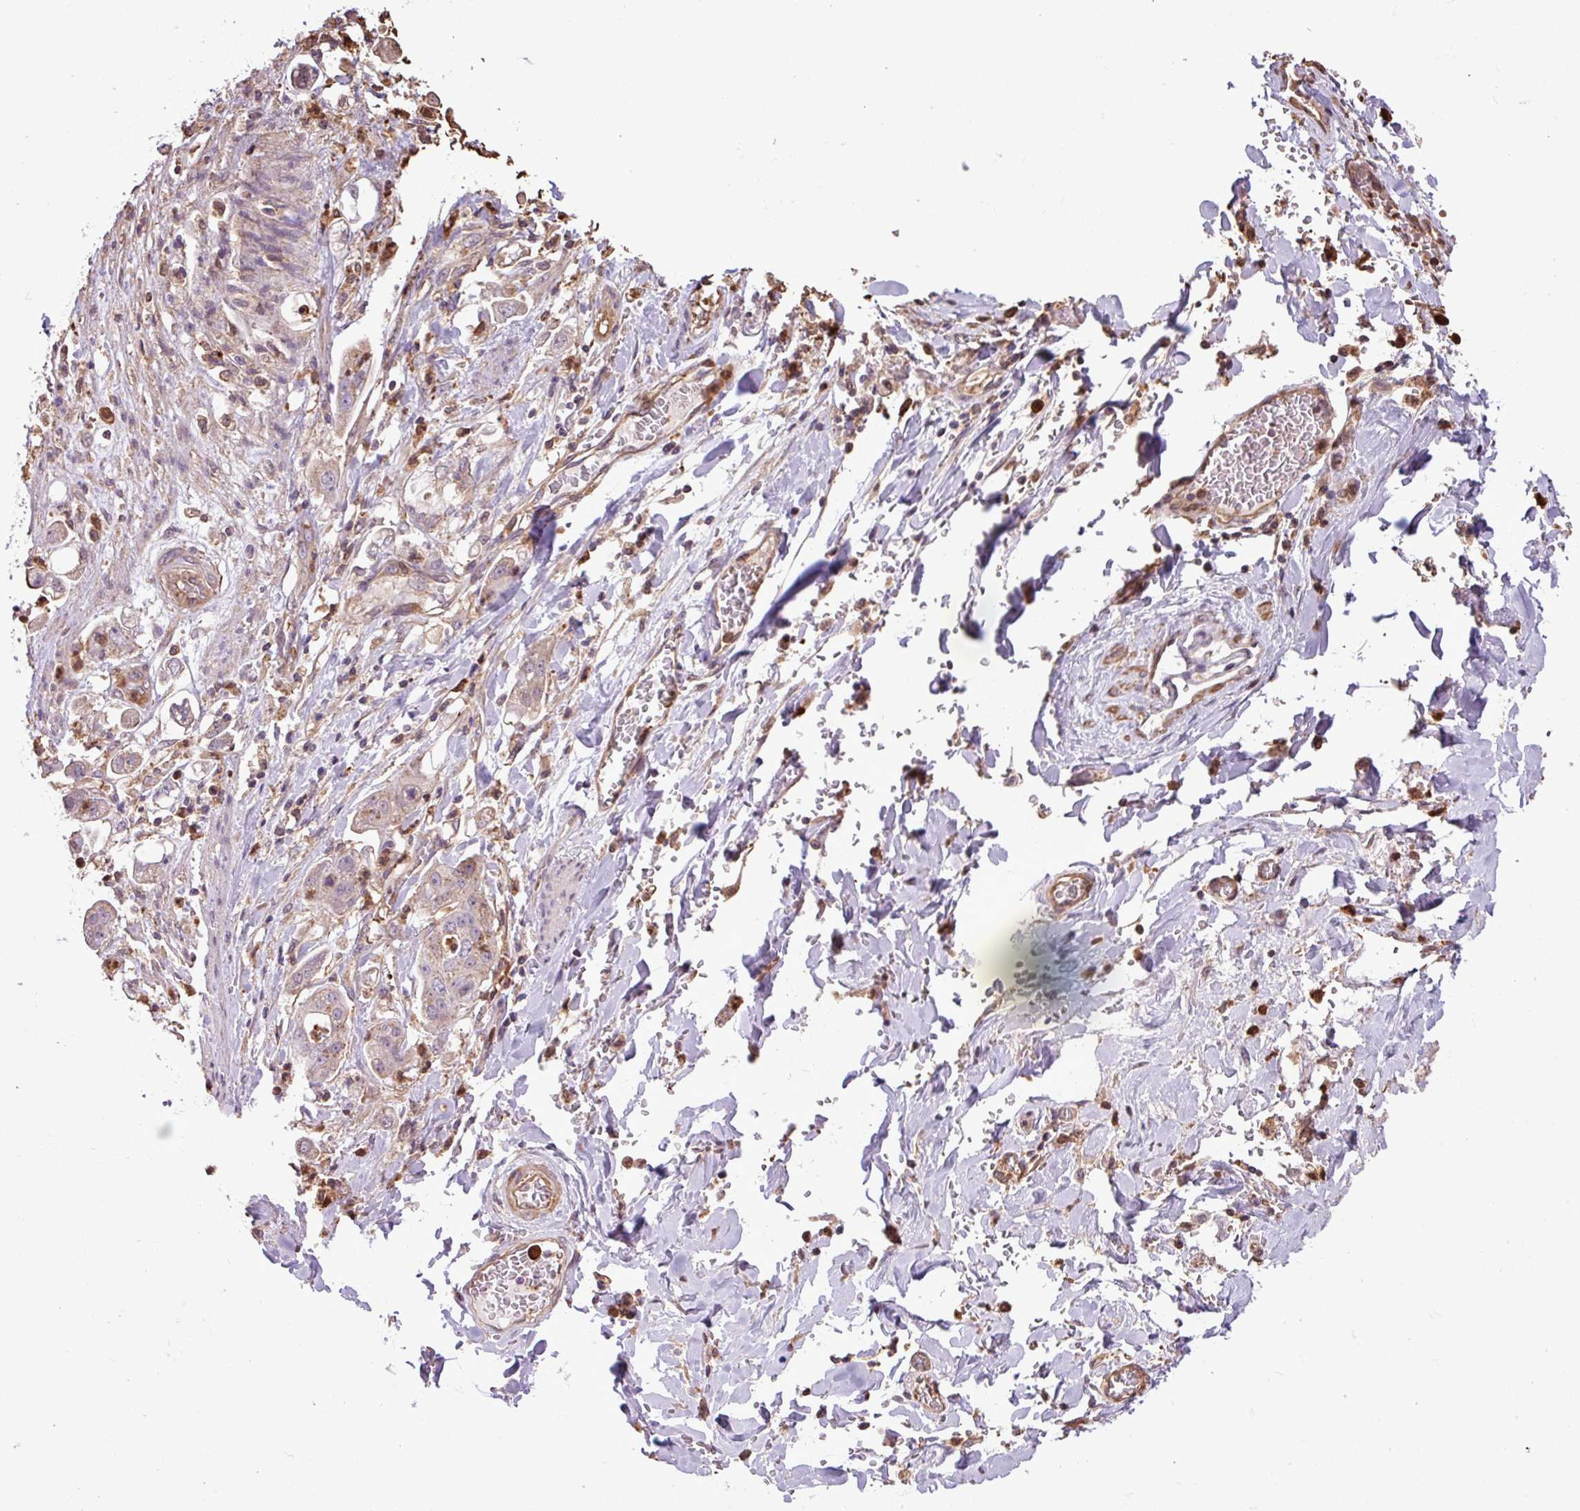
{"staining": {"intensity": "weak", "quantity": ">75%", "location": "cytoplasmic/membranous"}, "tissue": "stomach cancer", "cell_type": "Tumor cells", "image_type": "cancer", "snomed": [{"axis": "morphology", "description": "Adenocarcinoma, NOS"}, {"axis": "topography", "description": "Stomach"}], "caption": "Weak cytoplasmic/membranous positivity for a protein is appreciated in about >75% of tumor cells of stomach cancer using immunohistochemistry (IHC).", "gene": "CHST11", "patient": {"sex": "male", "age": 62}}